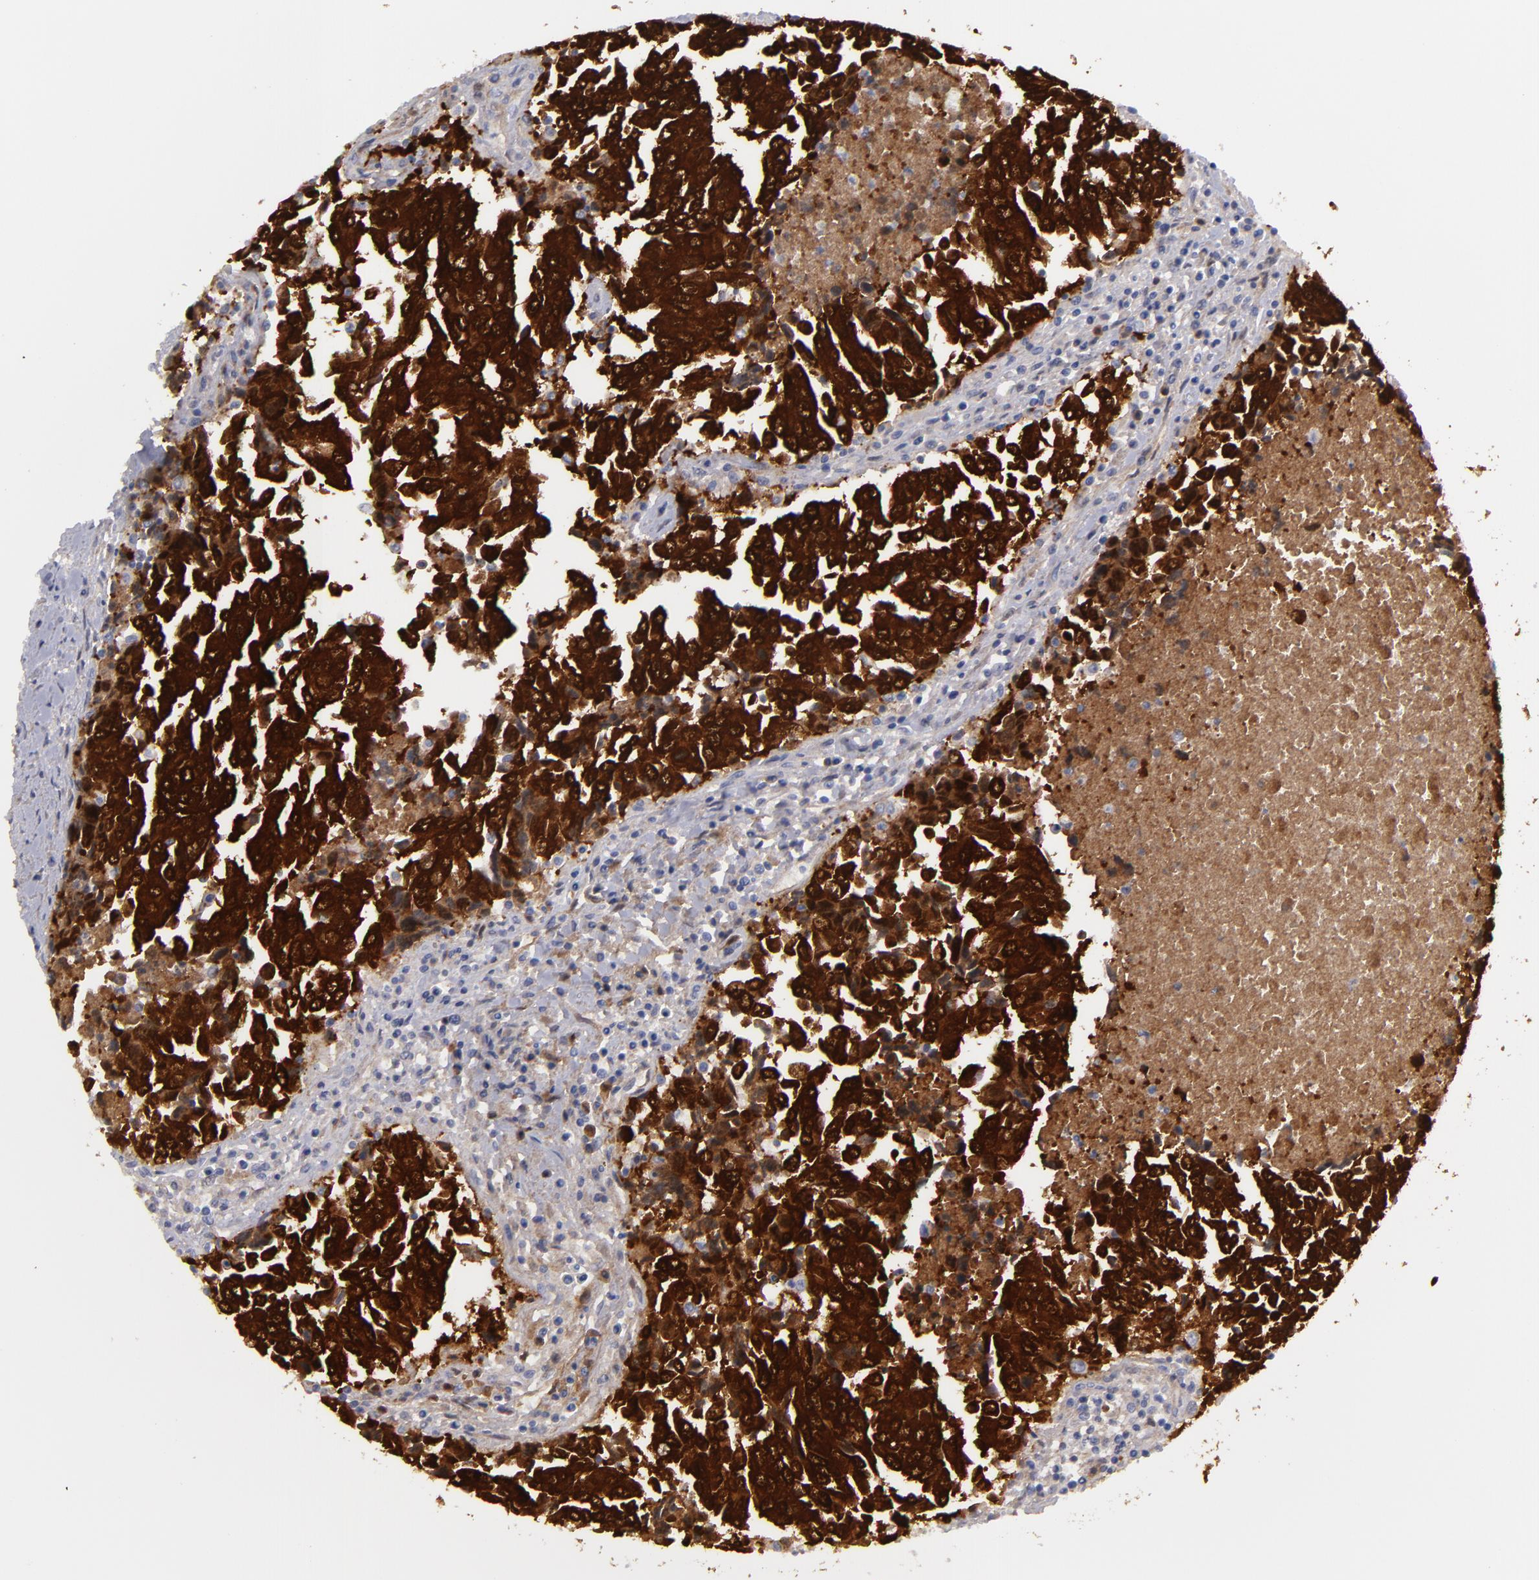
{"staining": {"intensity": "strong", "quantity": ">75%", "location": "cytoplasmic/membranous,nuclear"}, "tissue": "urothelial cancer", "cell_type": "Tumor cells", "image_type": "cancer", "snomed": [{"axis": "morphology", "description": "Urothelial carcinoma, High grade"}, {"axis": "topography", "description": "Urinary bladder"}], "caption": "High-grade urothelial carcinoma stained with a brown dye demonstrates strong cytoplasmic/membranous and nuclear positive staining in approximately >75% of tumor cells.", "gene": "EFS", "patient": {"sex": "male", "age": 86}}